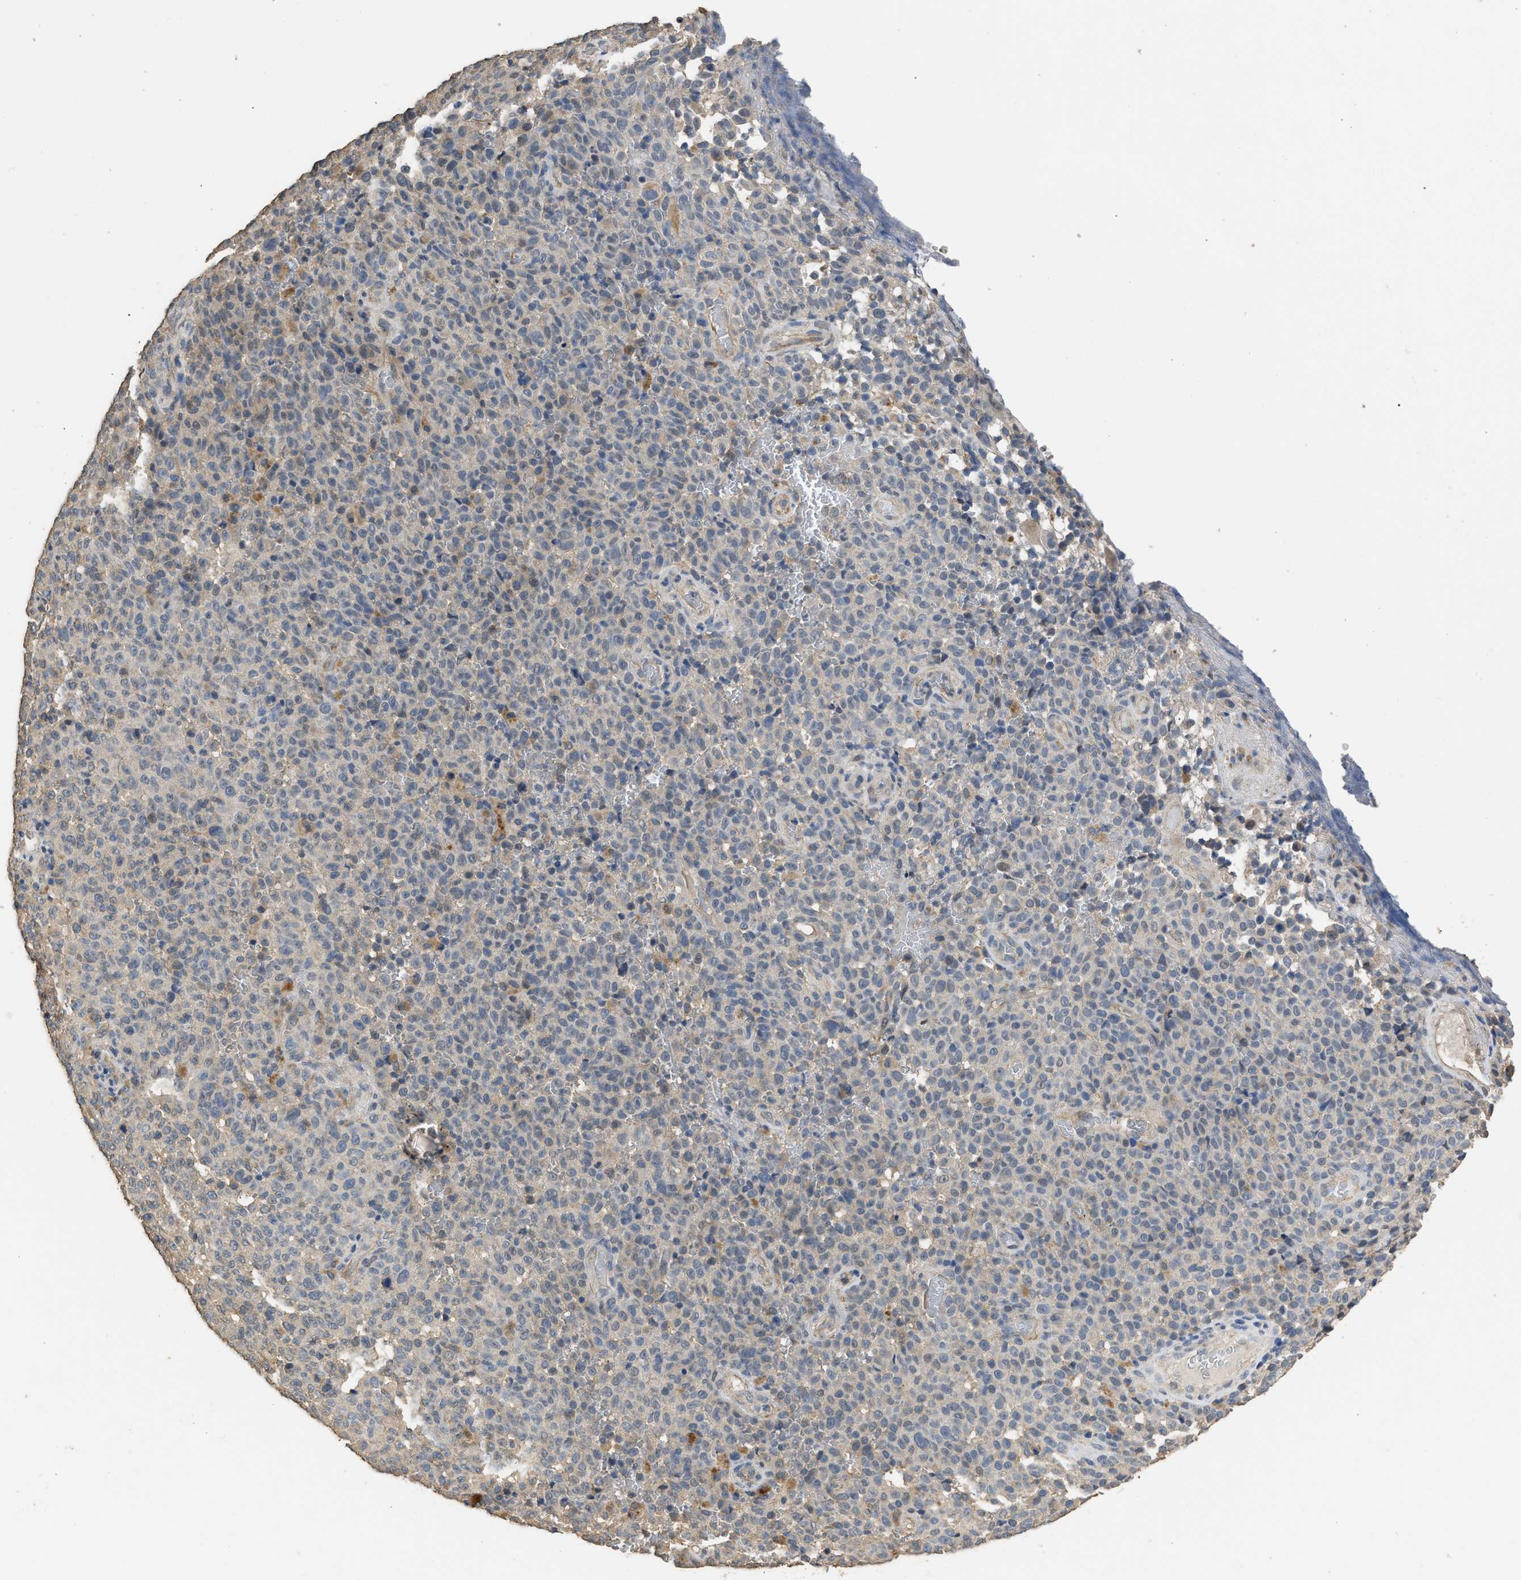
{"staining": {"intensity": "negative", "quantity": "none", "location": "none"}, "tissue": "melanoma", "cell_type": "Tumor cells", "image_type": "cancer", "snomed": [{"axis": "morphology", "description": "Malignant melanoma, NOS"}, {"axis": "topography", "description": "Skin"}], "caption": "This is an immunohistochemistry (IHC) image of human malignant melanoma. There is no positivity in tumor cells.", "gene": "SPINT2", "patient": {"sex": "female", "age": 82}}